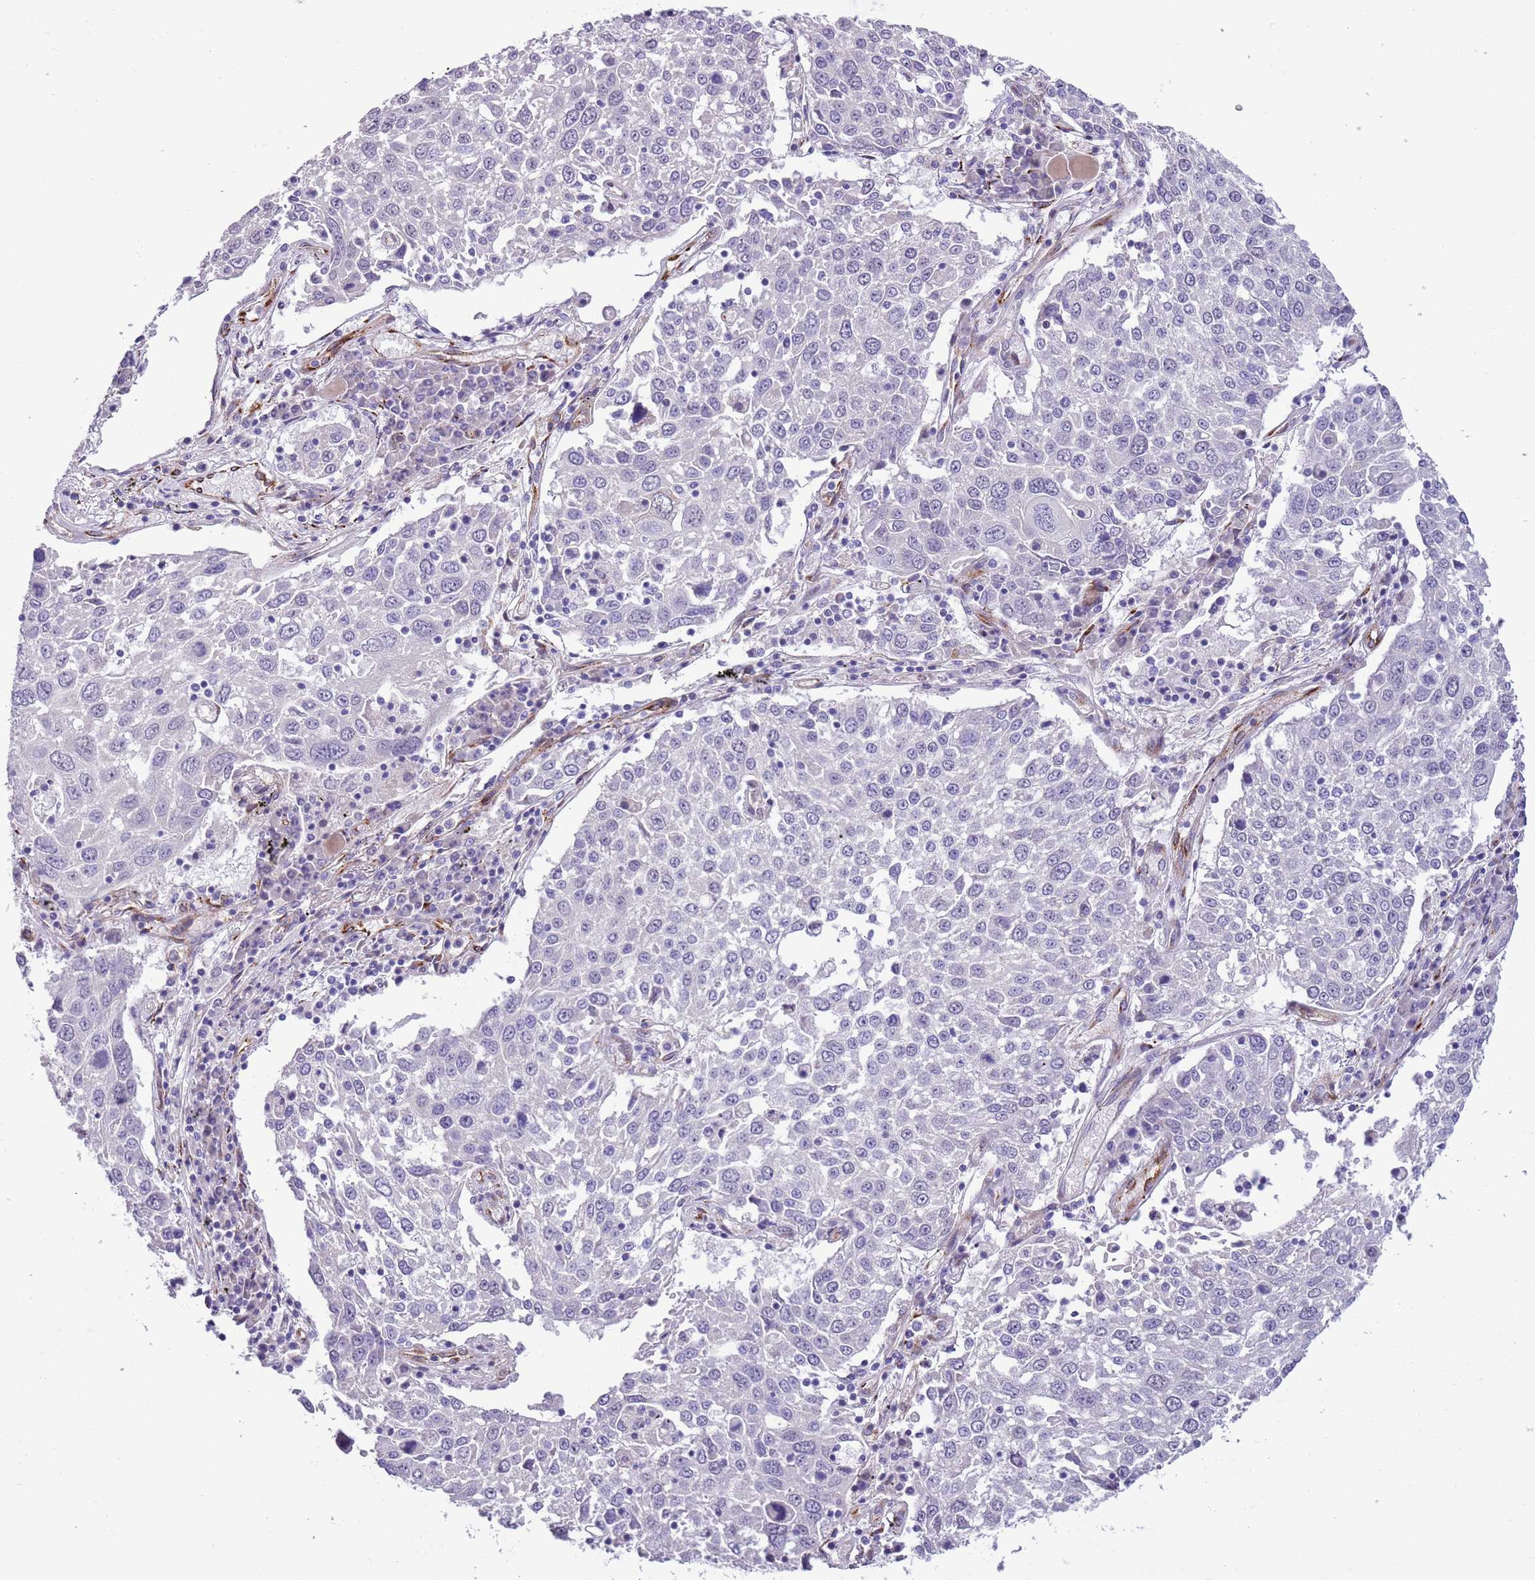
{"staining": {"intensity": "negative", "quantity": "none", "location": "none"}, "tissue": "lung cancer", "cell_type": "Tumor cells", "image_type": "cancer", "snomed": [{"axis": "morphology", "description": "Squamous cell carcinoma, NOS"}, {"axis": "topography", "description": "Lung"}], "caption": "This is an IHC micrograph of lung cancer. There is no positivity in tumor cells.", "gene": "MRPL32", "patient": {"sex": "male", "age": 65}}